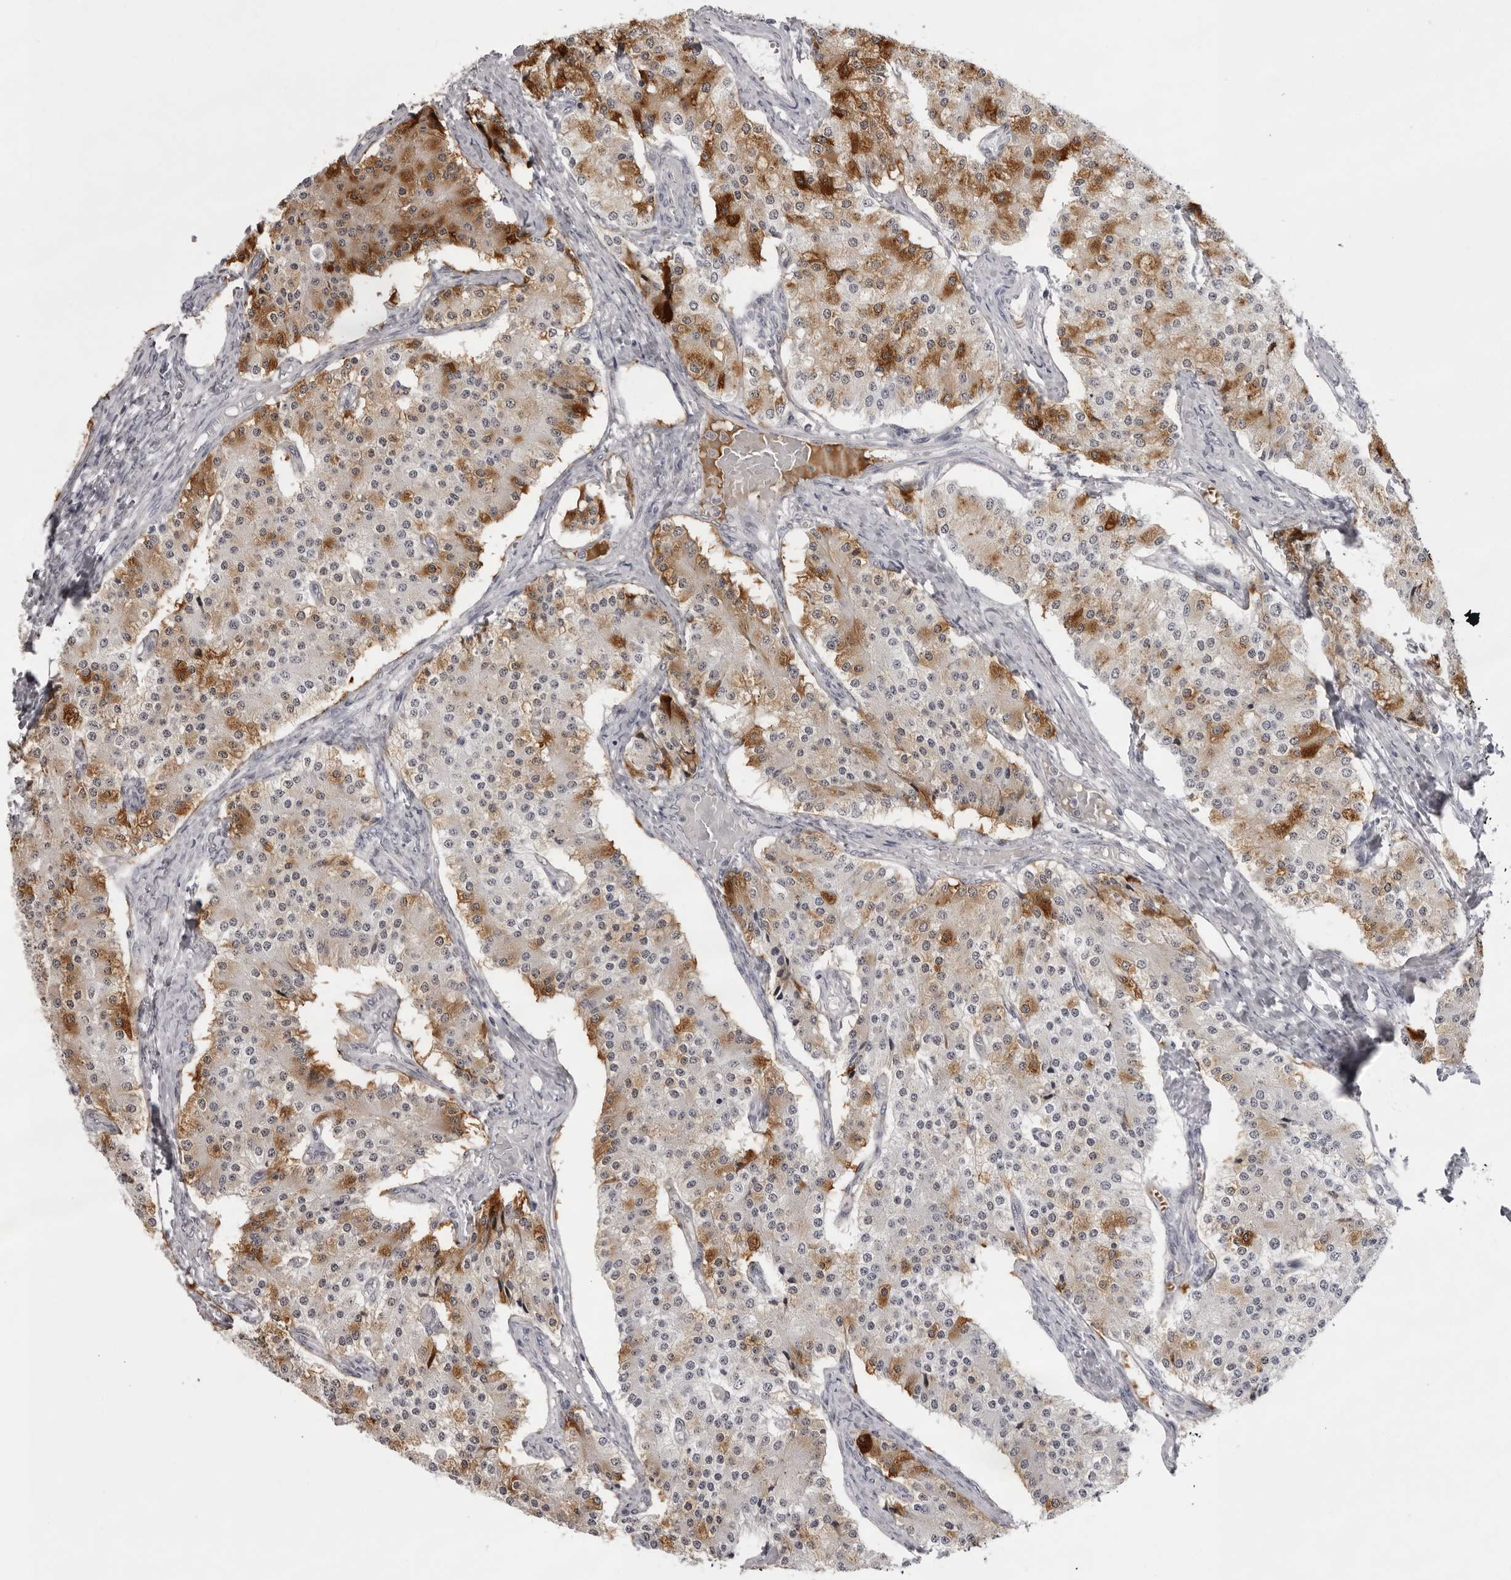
{"staining": {"intensity": "moderate", "quantity": ">75%", "location": "cytoplasmic/membranous"}, "tissue": "carcinoid", "cell_type": "Tumor cells", "image_type": "cancer", "snomed": [{"axis": "morphology", "description": "Carcinoid, malignant, NOS"}, {"axis": "topography", "description": "Colon"}], "caption": "A high-resolution photomicrograph shows IHC staining of carcinoid, which shows moderate cytoplasmic/membranous positivity in approximately >75% of tumor cells. The staining is performed using DAB (3,3'-diaminobenzidine) brown chromogen to label protein expression. The nuclei are counter-stained blue using hematoxylin.", "gene": "NUDT18", "patient": {"sex": "female", "age": 52}}